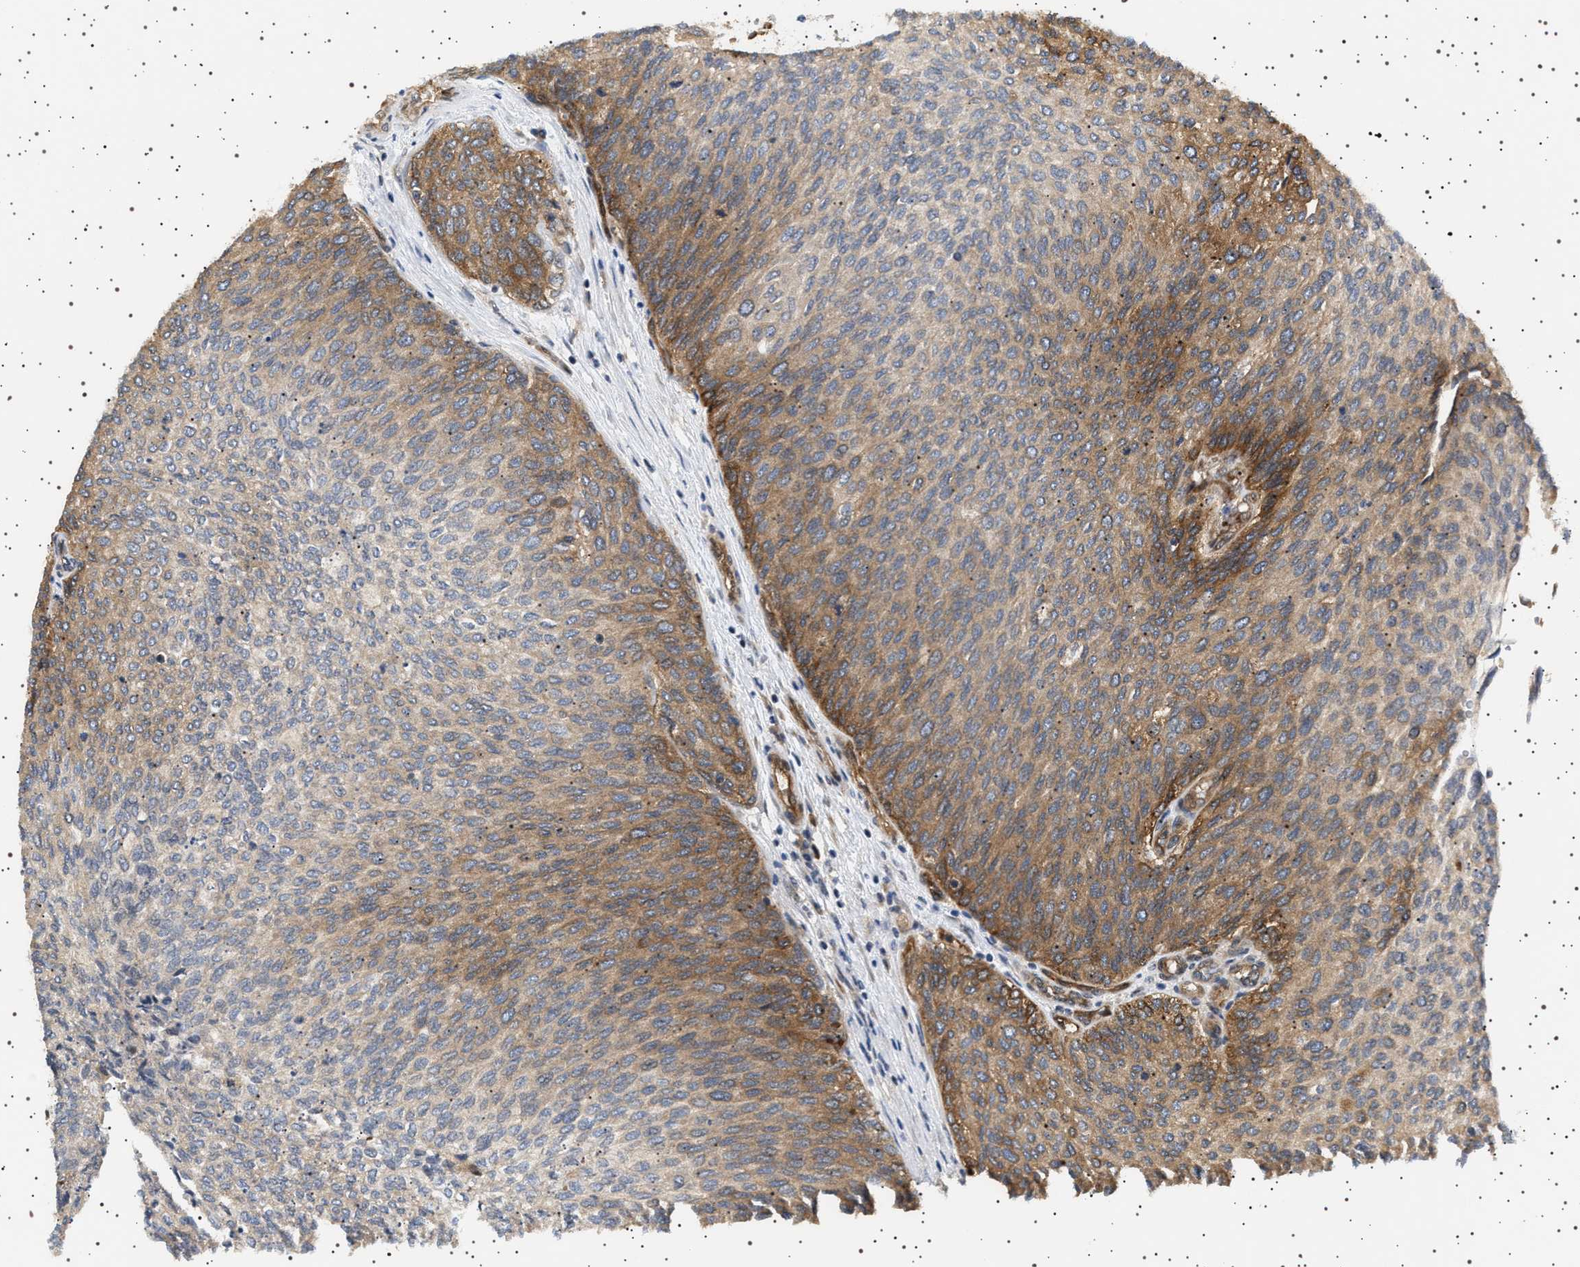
{"staining": {"intensity": "moderate", "quantity": ">75%", "location": "cytoplasmic/membranous"}, "tissue": "urothelial cancer", "cell_type": "Tumor cells", "image_type": "cancer", "snomed": [{"axis": "morphology", "description": "Urothelial carcinoma, Low grade"}, {"axis": "topography", "description": "Urinary bladder"}], "caption": "Urothelial cancer tissue demonstrates moderate cytoplasmic/membranous staining in about >75% of tumor cells, visualized by immunohistochemistry. (Brightfield microscopy of DAB IHC at high magnification).", "gene": "BAG3", "patient": {"sex": "female", "age": 79}}